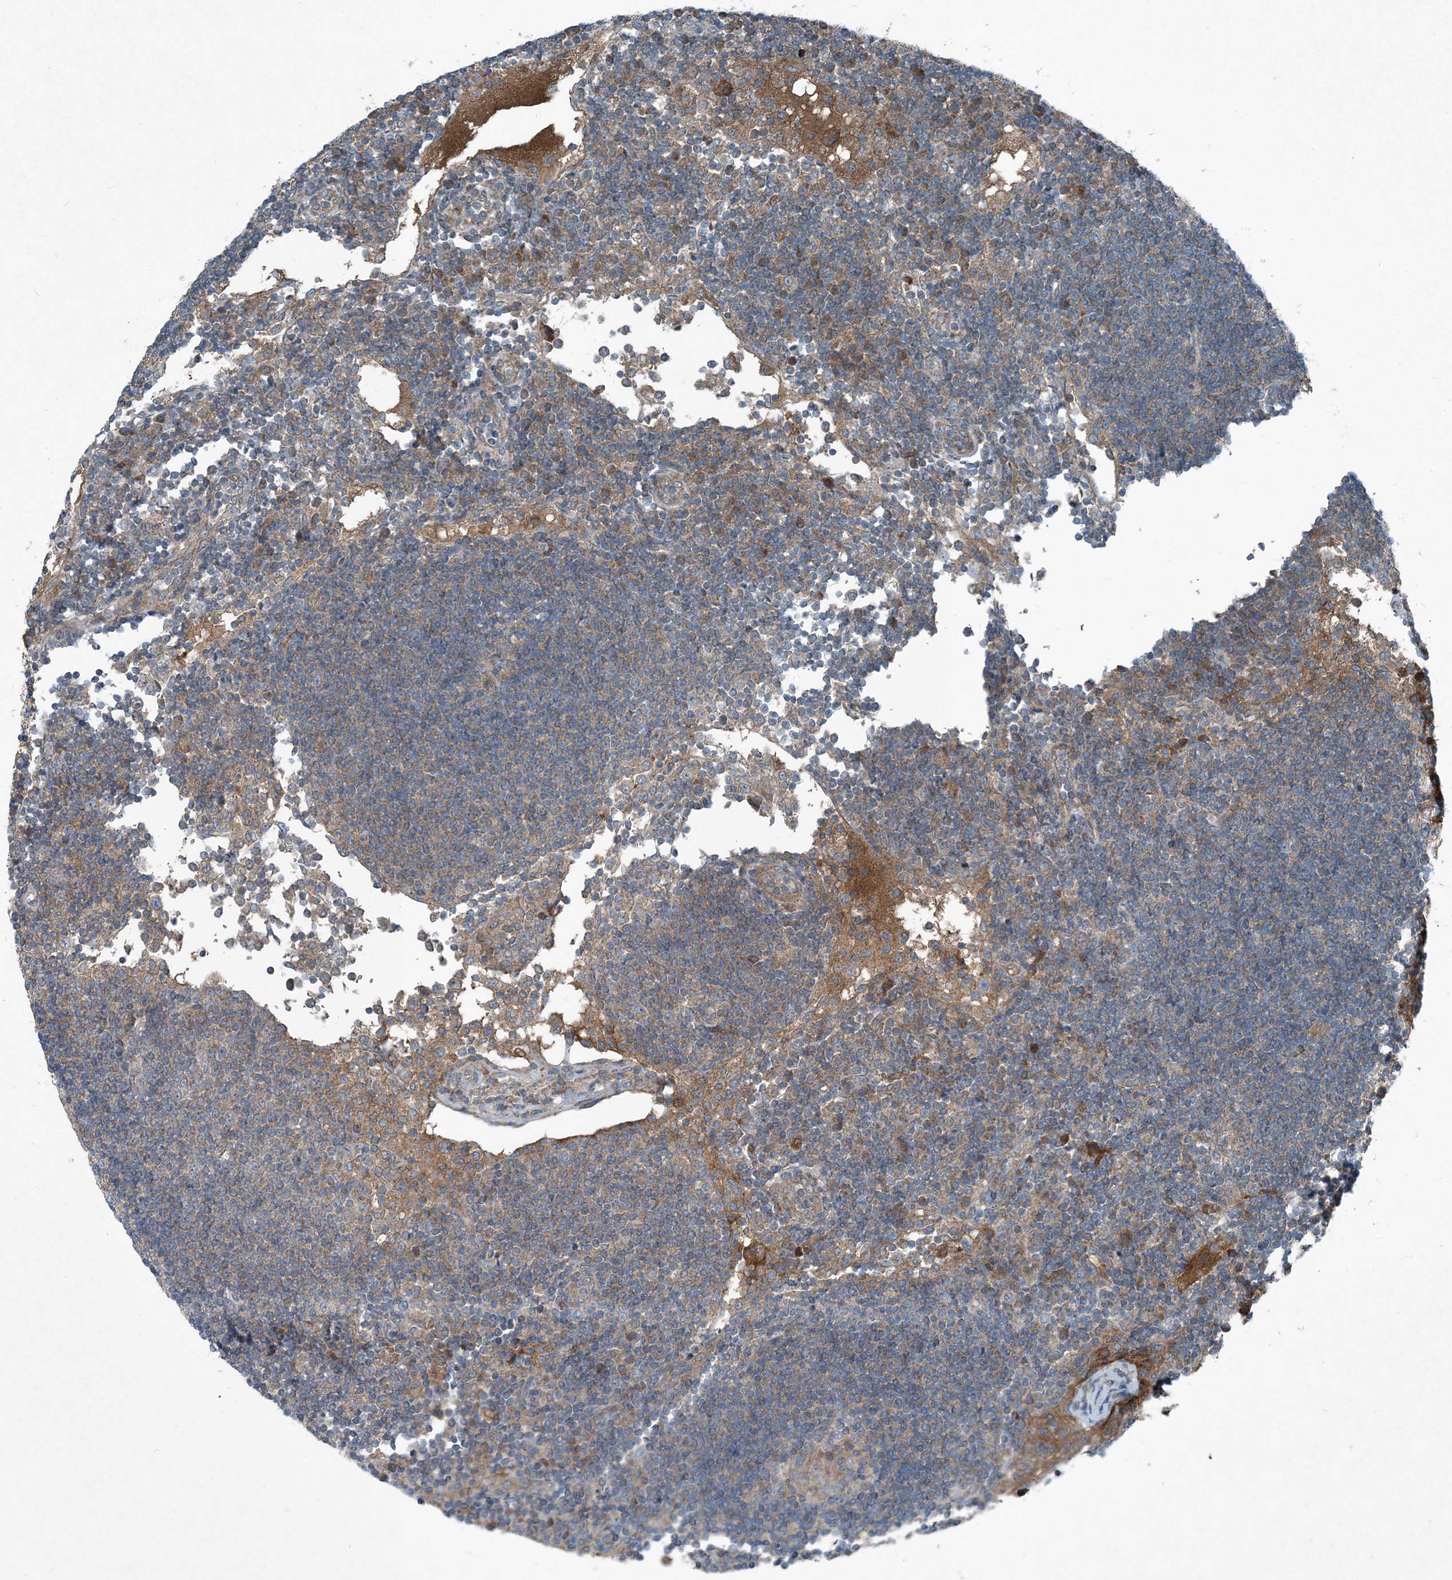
{"staining": {"intensity": "weak", "quantity": "<25%", "location": "cytoplasmic/membranous"}, "tissue": "lymph node", "cell_type": "Germinal center cells", "image_type": "normal", "snomed": [{"axis": "morphology", "description": "Normal tissue, NOS"}, {"axis": "topography", "description": "Lymph node"}], "caption": "IHC of normal human lymph node displays no staining in germinal center cells.", "gene": "APOM", "patient": {"sex": "female", "age": 53}}